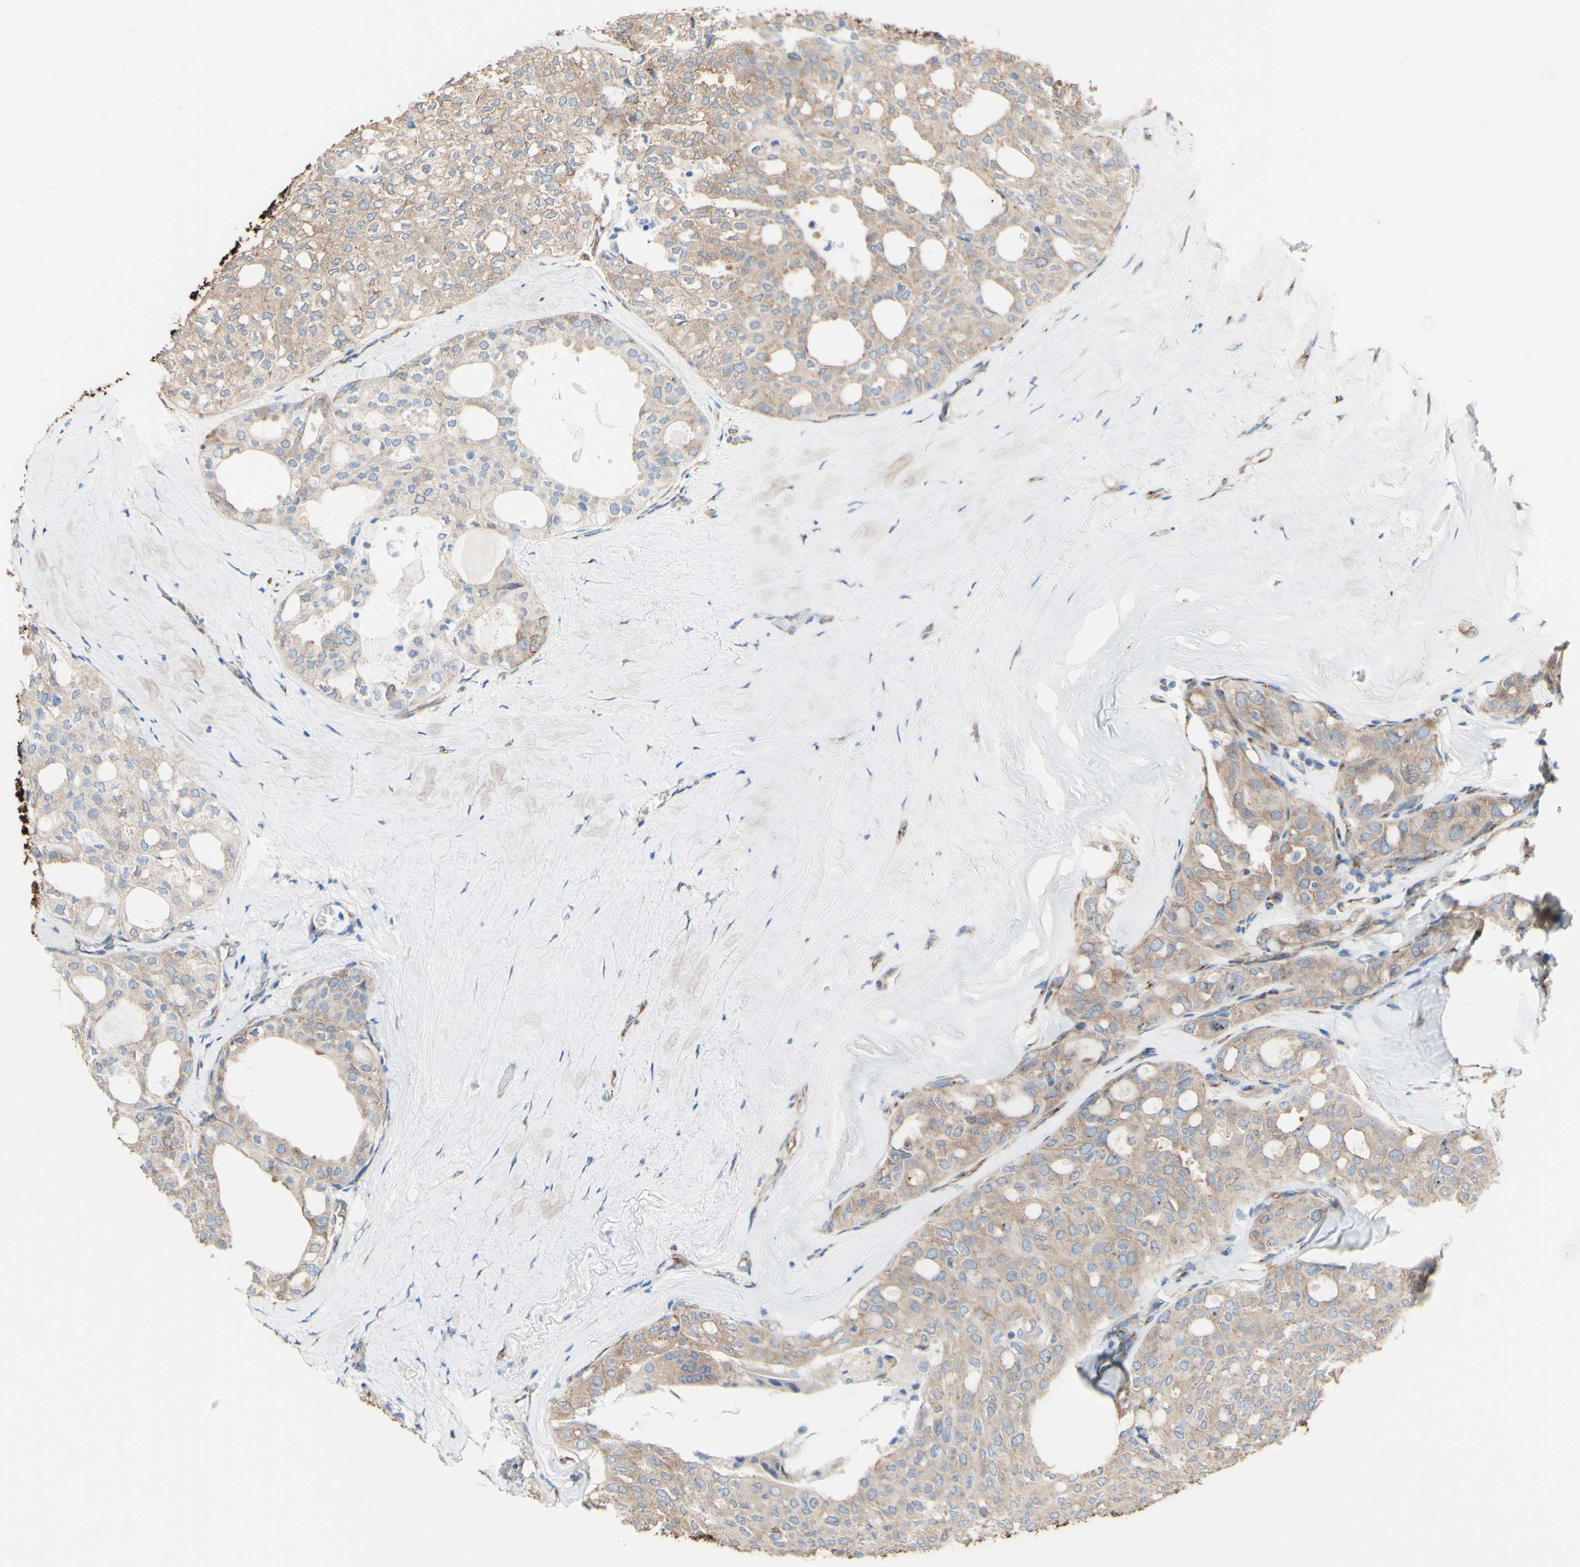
{"staining": {"intensity": "moderate", "quantity": "25%-75%", "location": "cytoplasmic/membranous"}, "tissue": "thyroid cancer", "cell_type": "Tumor cells", "image_type": "cancer", "snomed": [{"axis": "morphology", "description": "Follicular adenoma carcinoma, NOS"}, {"axis": "topography", "description": "Thyroid gland"}], "caption": "Brown immunohistochemical staining in human thyroid follicular adenoma carcinoma shows moderate cytoplasmic/membranous staining in about 25%-75% of tumor cells. (DAB IHC, brown staining for protein, blue staining for nuclei).", "gene": "LRIG3", "patient": {"sex": "male", "age": 75}}